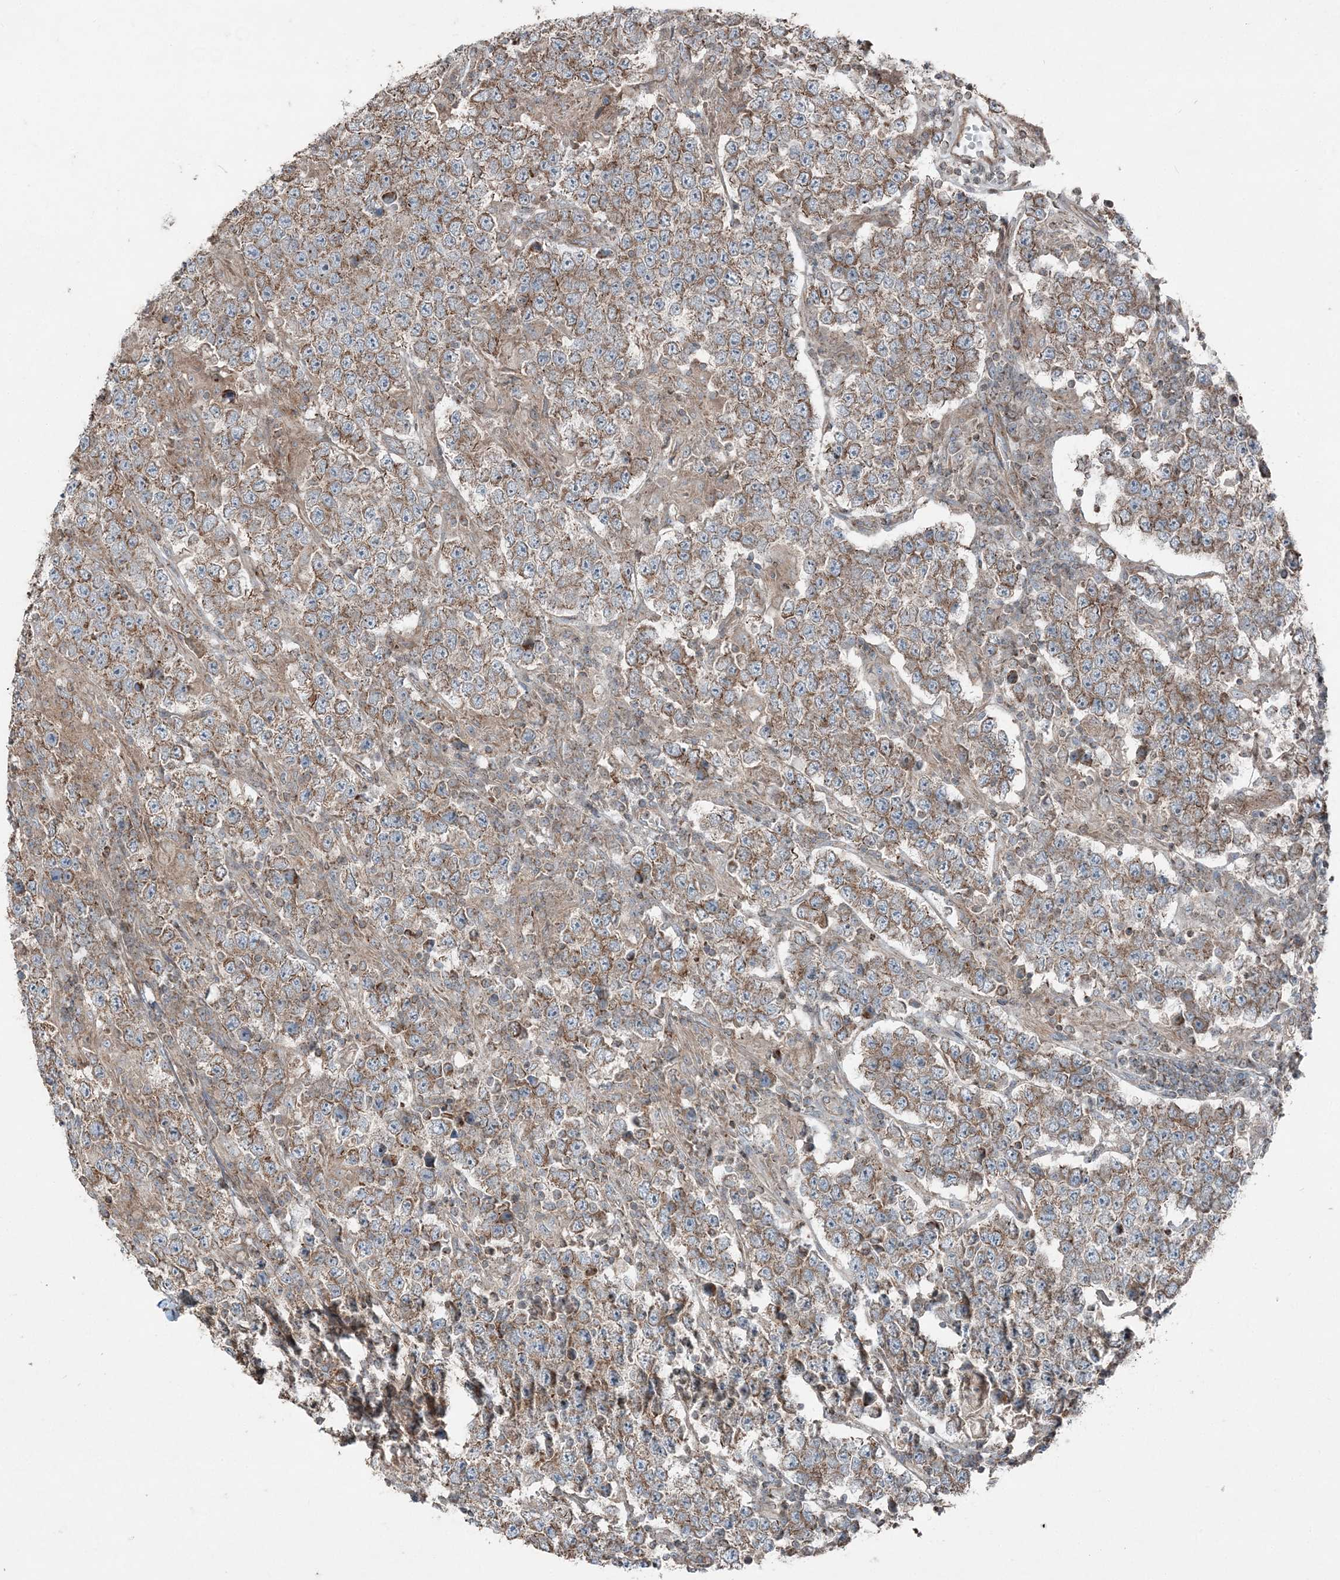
{"staining": {"intensity": "moderate", "quantity": ">75%", "location": "cytoplasmic/membranous"}, "tissue": "testis cancer", "cell_type": "Tumor cells", "image_type": "cancer", "snomed": [{"axis": "morphology", "description": "Normal tissue, NOS"}, {"axis": "morphology", "description": "Urothelial carcinoma, High grade"}, {"axis": "morphology", "description": "Seminoma, NOS"}, {"axis": "morphology", "description": "Carcinoma, Embryonal, NOS"}, {"axis": "topography", "description": "Urinary bladder"}, {"axis": "topography", "description": "Testis"}], "caption": "IHC of human testis cancer (seminoma) demonstrates medium levels of moderate cytoplasmic/membranous positivity in about >75% of tumor cells.", "gene": "KY", "patient": {"sex": "male", "age": 41}}